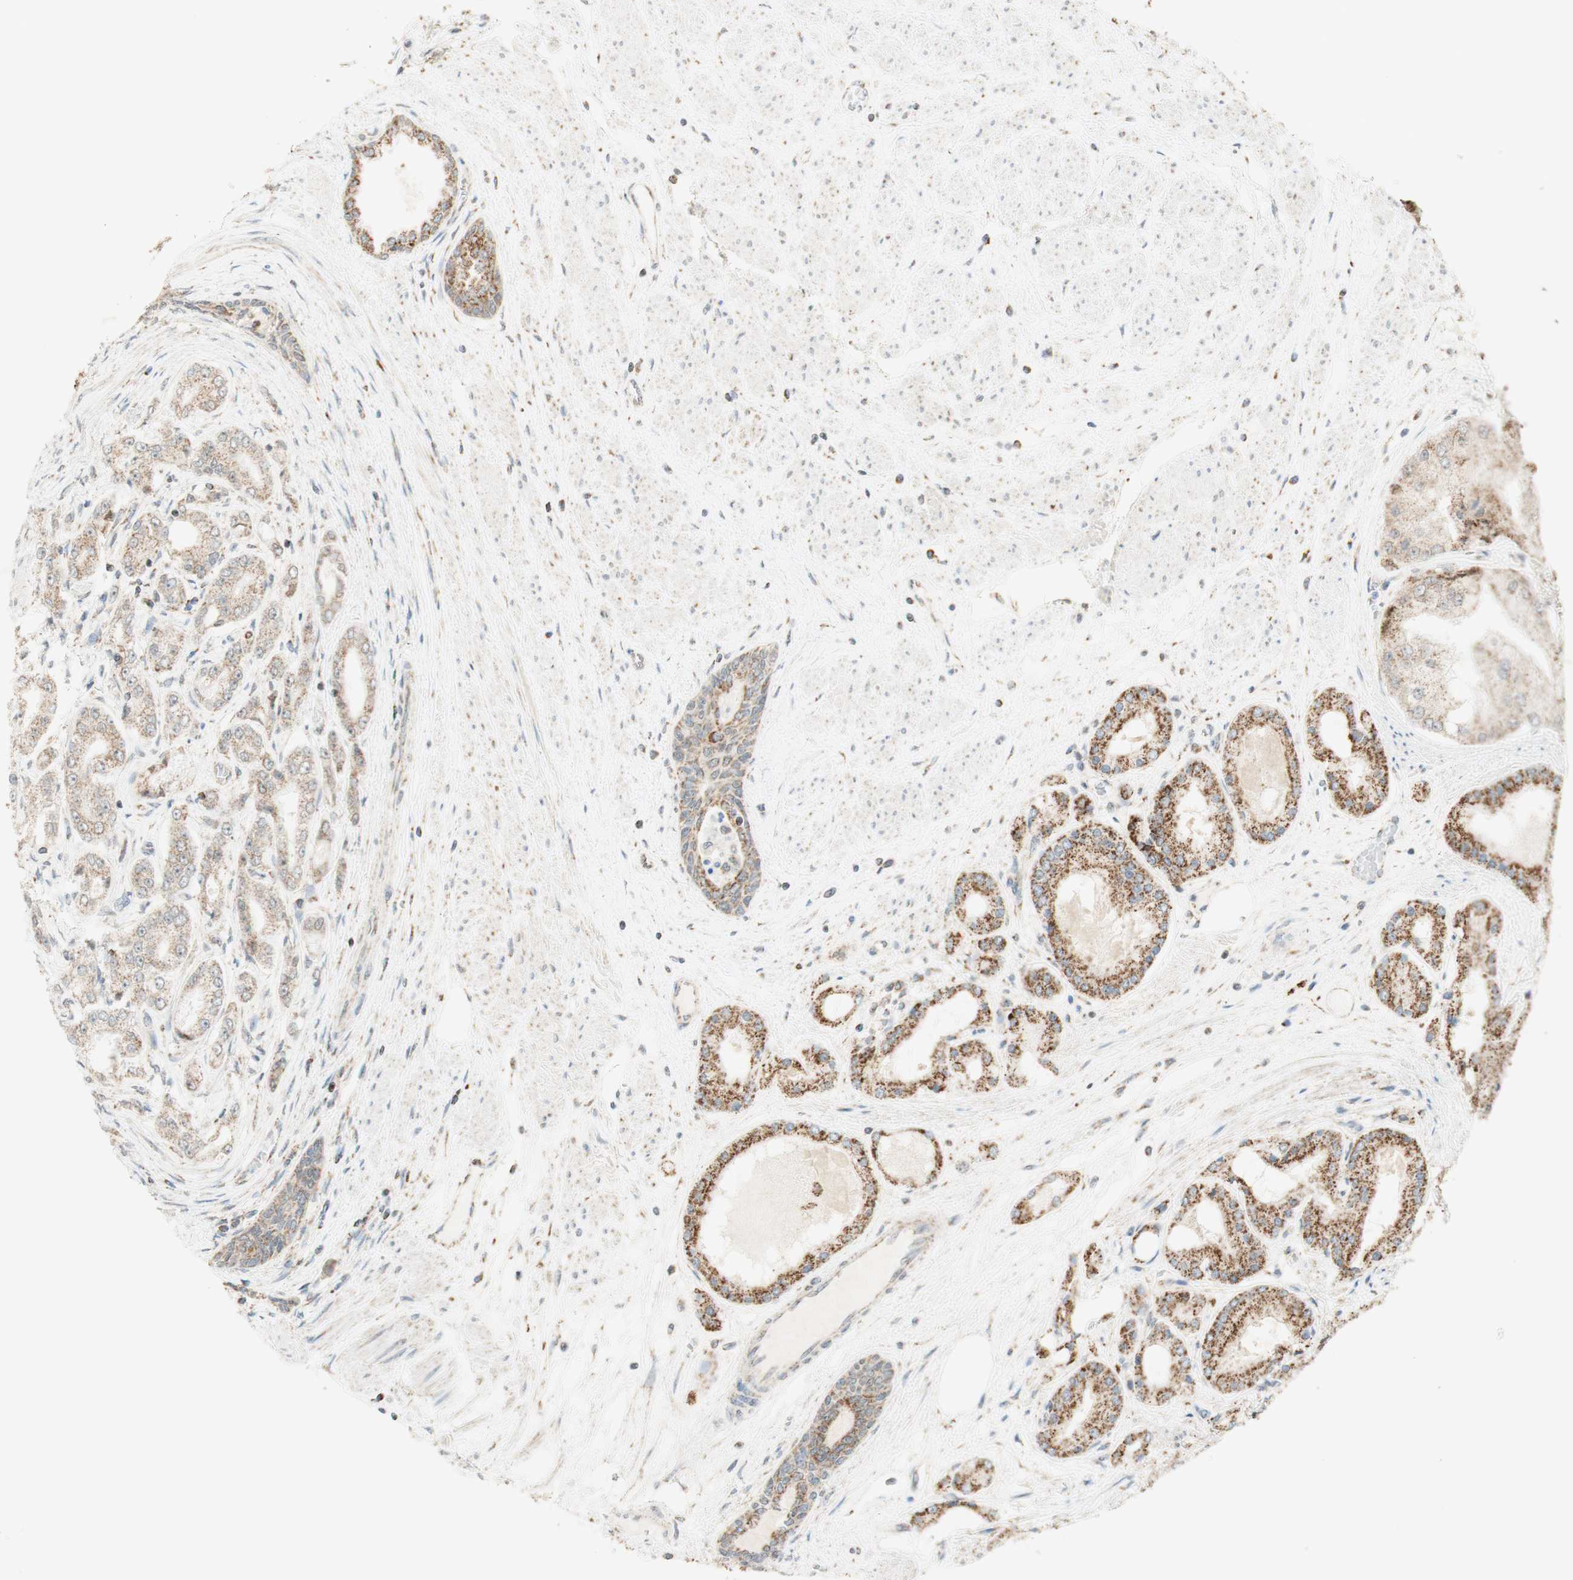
{"staining": {"intensity": "moderate", "quantity": ">75%", "location": "cytoplasmic/membranous"}, "tissue": "prostate cancer", "cell_type": "Tumor cells", "image_type": "cancer", "snomed": [{"axis": "morphology", "description": "Adenocarcinoma, High grade"}, {"axis": "topography", "description": "Prostate"}], "caption": "A medium amount of moderate cytoplasmic/membranous positivity is present in about >75% of tumor cells in prostate adenocarcinoma (high-grade) tissue. (DAB IHC with brightfield microscopy, high magnification).", "gene": "ZNF782", "patient": {"sex": "male", "age": 59}}